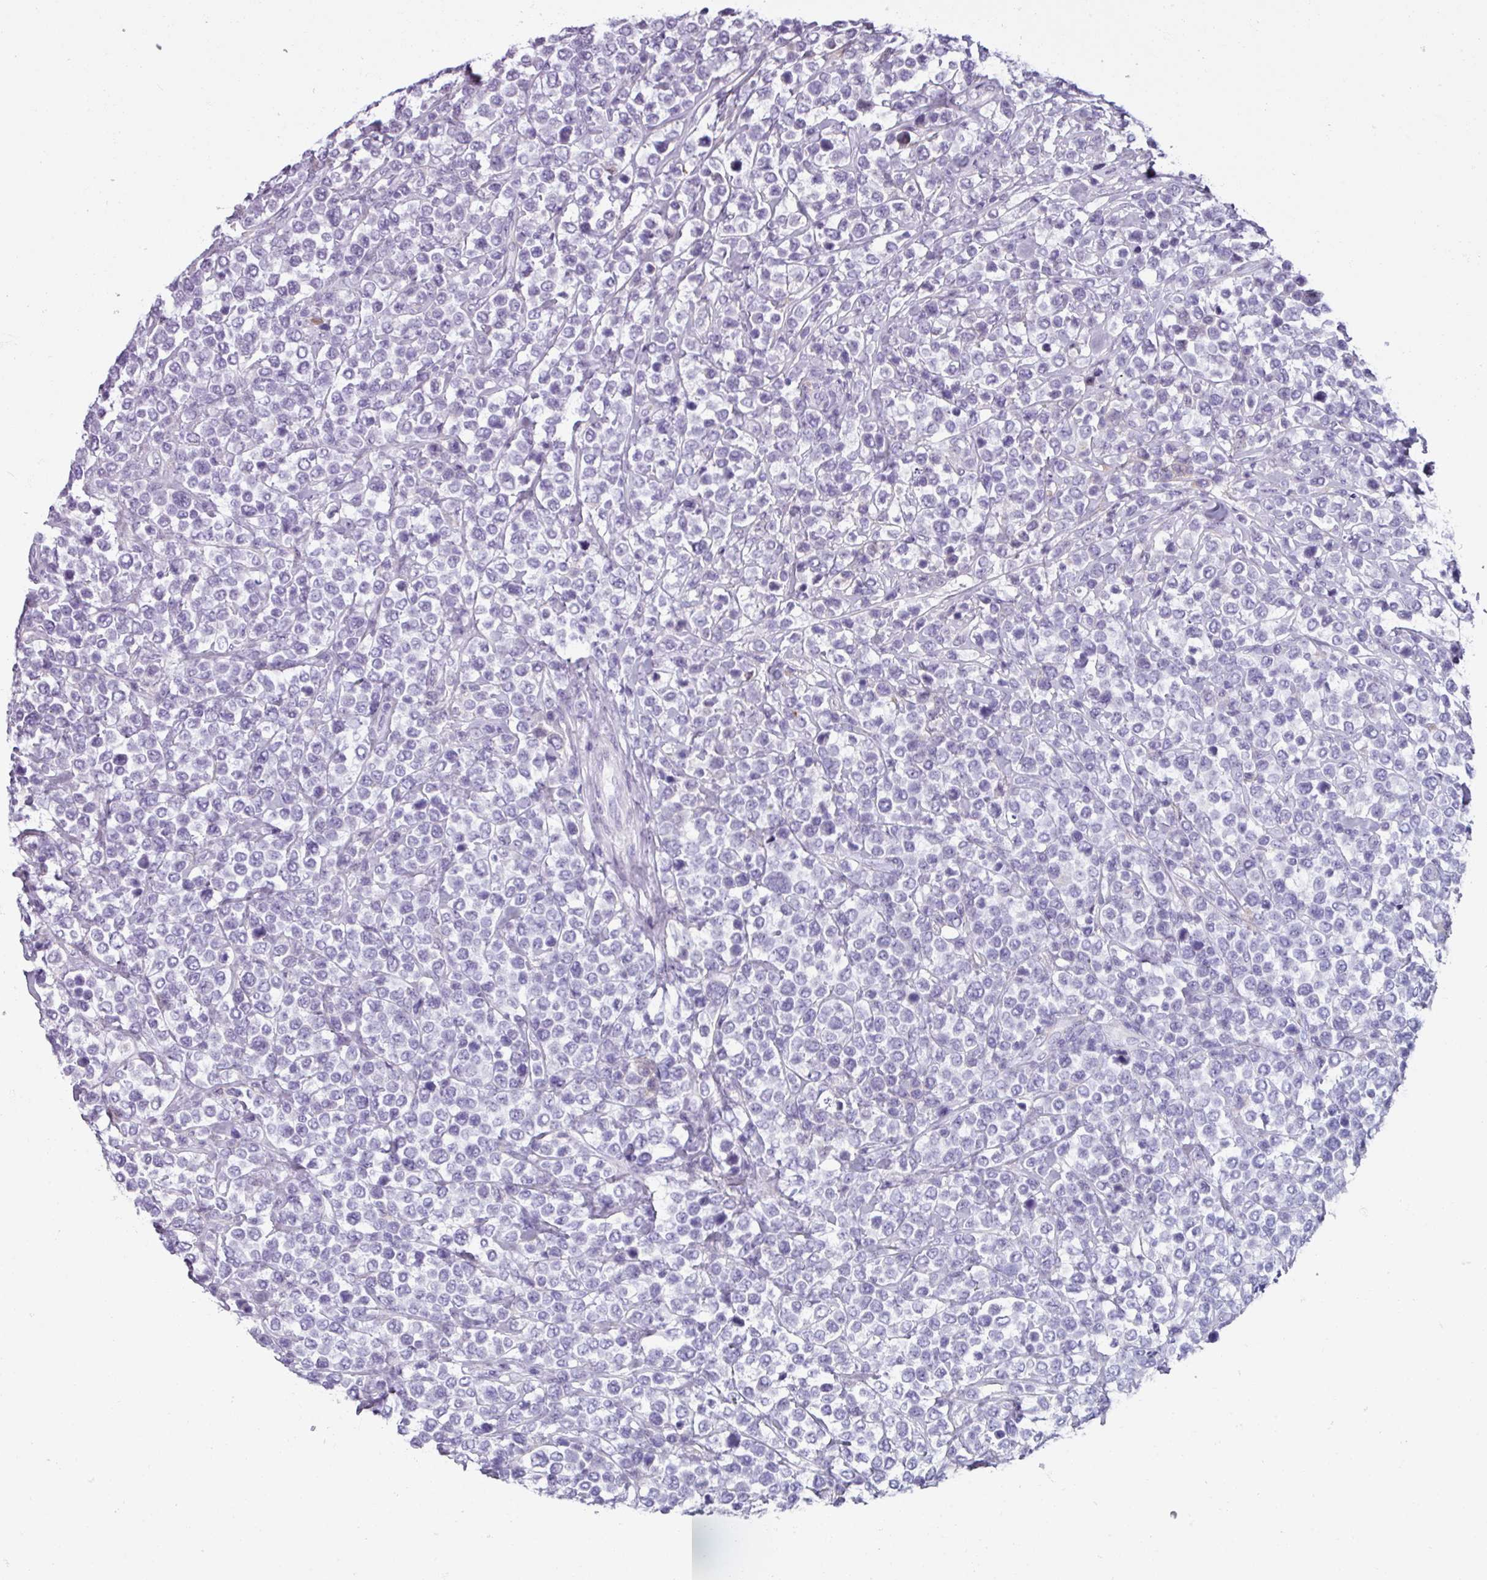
{"staining": {"intensity": "negative", "quantity": "none", "location": "none"}, "tissue": "lymphoma", "cell_type": "Tumor cells", "image_type": "cancer", "snomed": [{"axis": "morphology", "description": "Malignant lymphoma, non-Hodgkin's type, Low grade"}, {"axis": "topography", "description": "Lymph node"}], "caption": "There is no significant staining in tumor cells of low-grade malignant lymphoma, non-Hodgkin's type.", "gene": "SPESP1", "patient": {"sex": "male", "age": 60}}